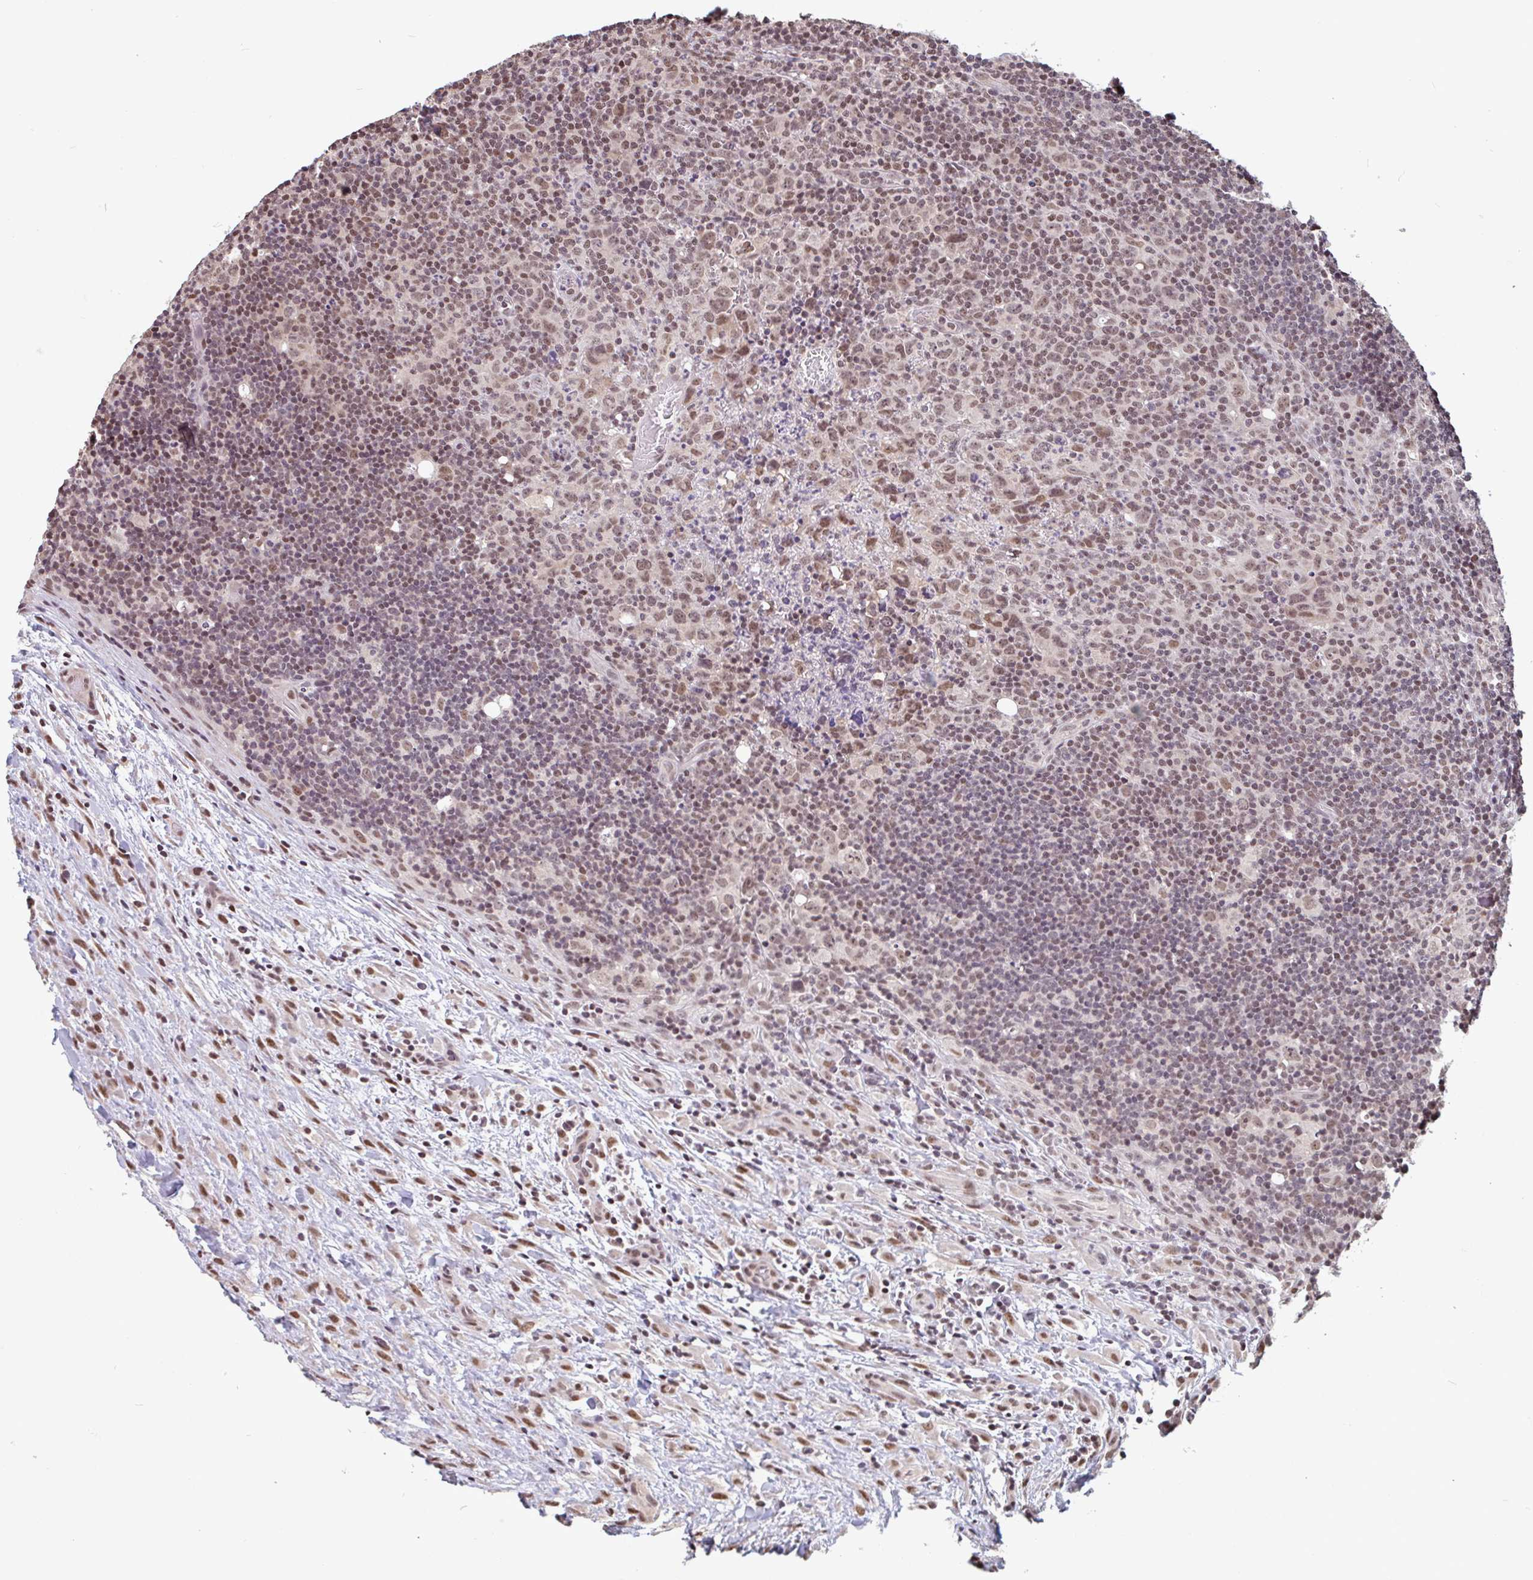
{"staining": {"intensity": "moderate", "quantity": ">75%", "location": "nuclear"}, "tissue": "lymphoma", "cell_type": "Tumor cells", "image_type": "cancer", "snomed": [{"axis": "morphology", "description": "Hodgkin's disease, NOS"}, {"axis": "topography", "description": "Lymph node"}], "caption": "Immunohistochemical staining of lymphoma exhibits medium levels of moderate nuclear protein staining in about >75% of tumor cells.", "gene": "DR1", "patient": {"sex": "female", "age": 18}}